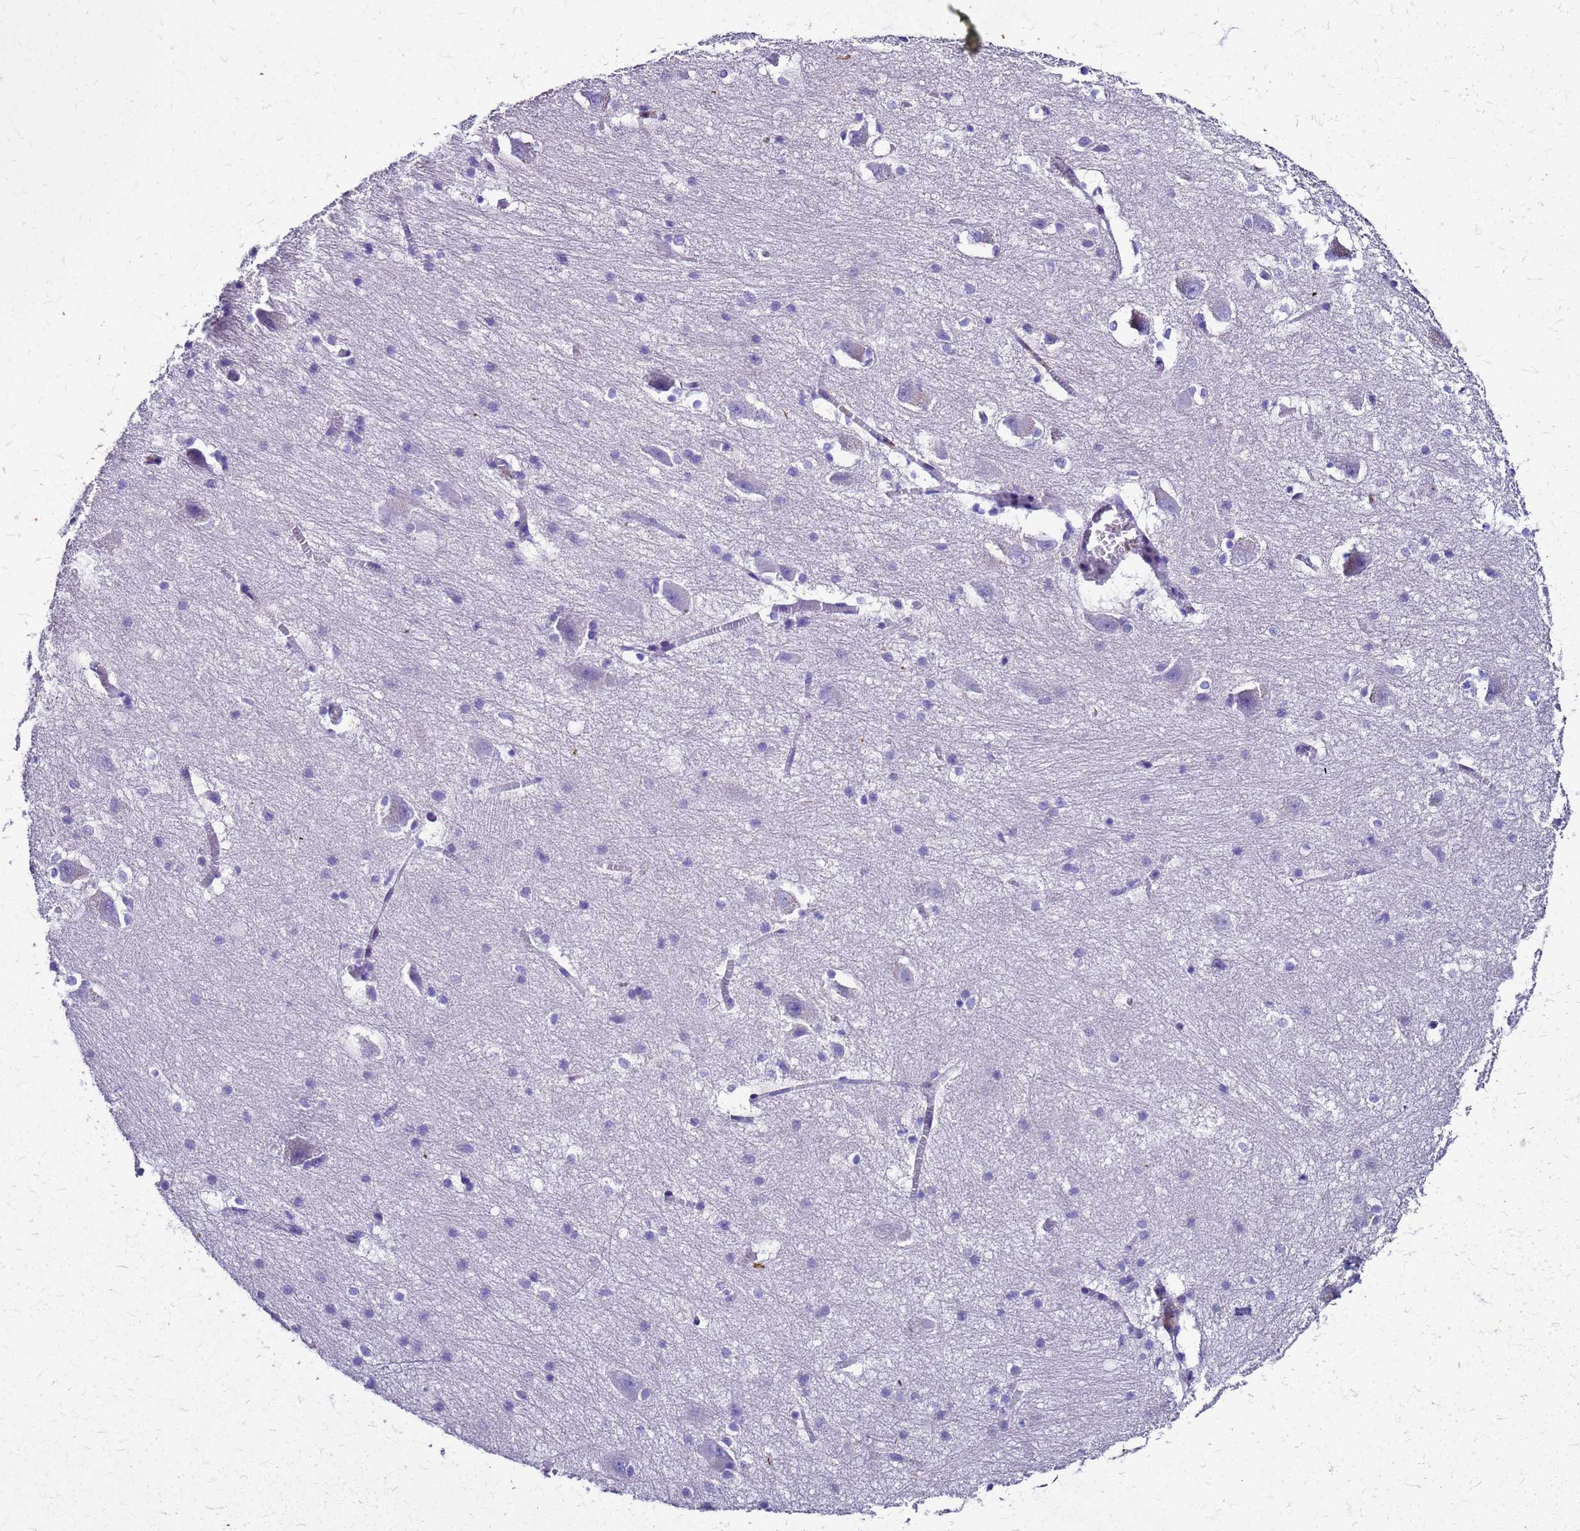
{"staining": {"intensity": "negative", "quantity": "none", "location": "none"}, "tissue": "caudate", "cell_type": "Glial cells", "image_type": "normal", "snomed": [{"axis": "morphology", "description": "Normal tissue, NOS"}, {"axis": "topography", "description": "Lateral ventricle wall"}], "caption": "High magnification brightfield microscopy of normal caudate stained with DAB (brown) and counterstained with hematoxylin (blue): glial cells show no significant staining. The staining was performed using DAB to visualize the protein expression in brown, while the nuclei were stained in blue with hematoxylin (Magnification: 20x).", "gene": "SMIM21", "patient": {"sex": "male", "age": 37}}